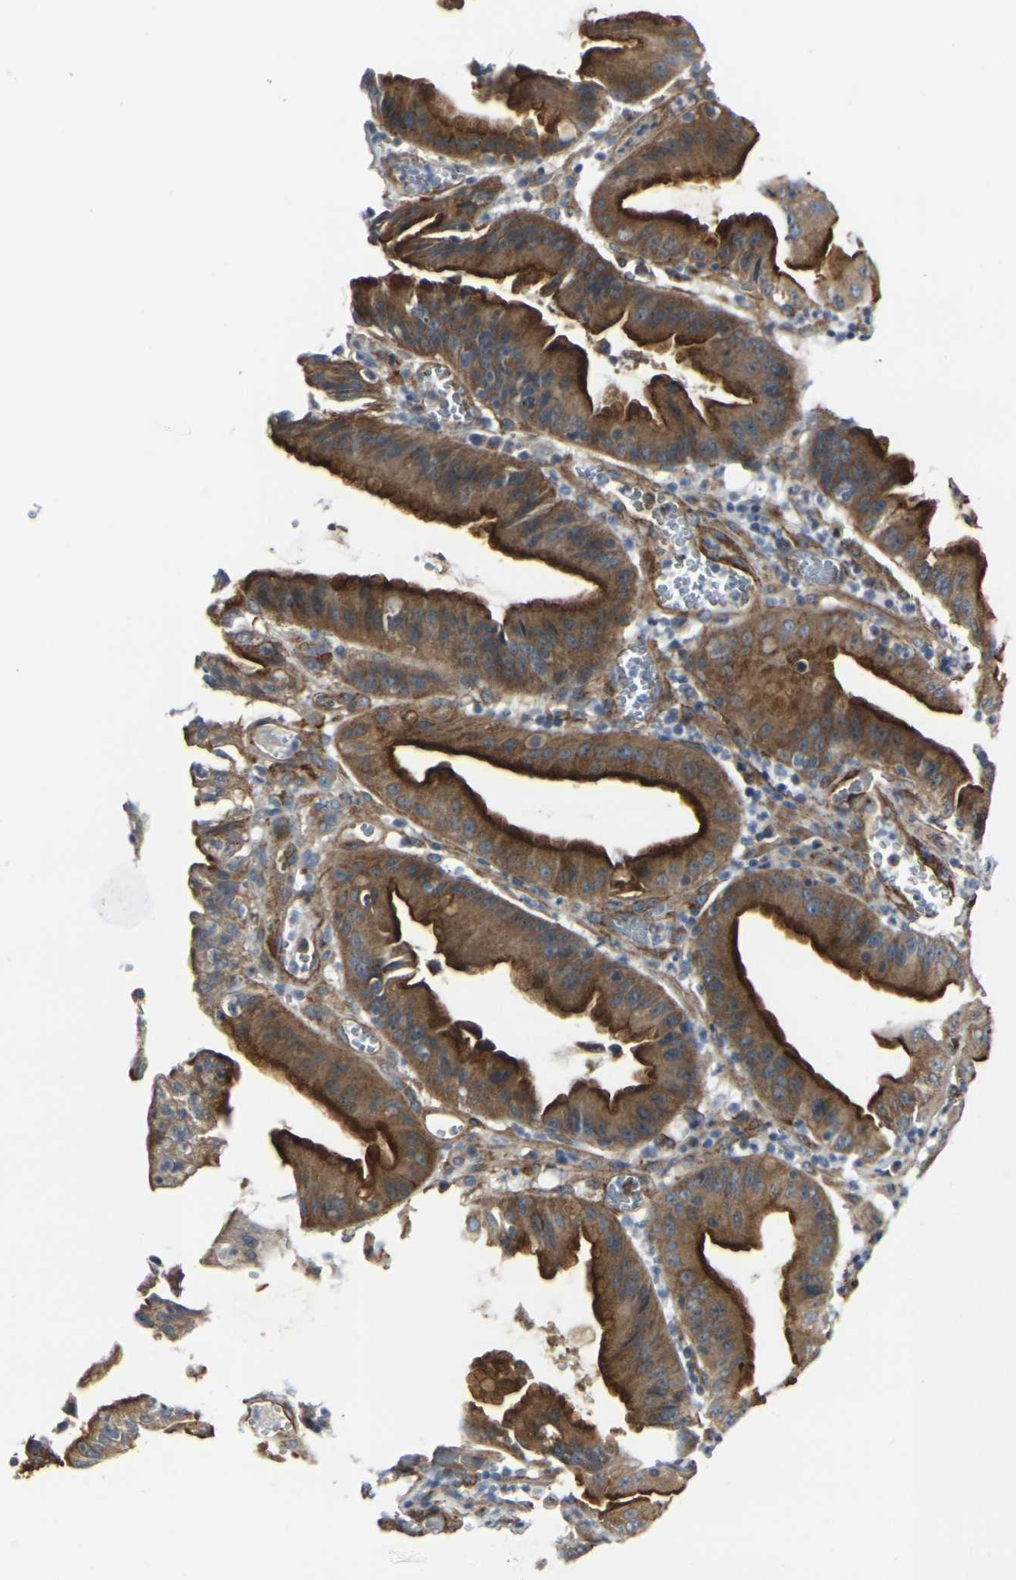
{"staining": {"intensity": "strong", "quantity": ">75%", "location": "cytoplasmic/membranous"}, "tissue": "stomach cancer", "cell_type": "Tumor cells", "image_type": "cancer", "snomed": [{"axis": "morphology", "description": "Normal tissue, NOS"}, {"axis": "morphology", "description": "Adenocarcinoma, NOS"}, {"axis": "topography", "description": "Stomach"}], "caption": "The histopathology image reveals staining of stomach adenocarcinoma, revealing strong cytoplasmic/membranous protein positivity (brown color) within tumor cells.", "gene": "MYOF", "patient": {"sex": "male", "age": 48}}